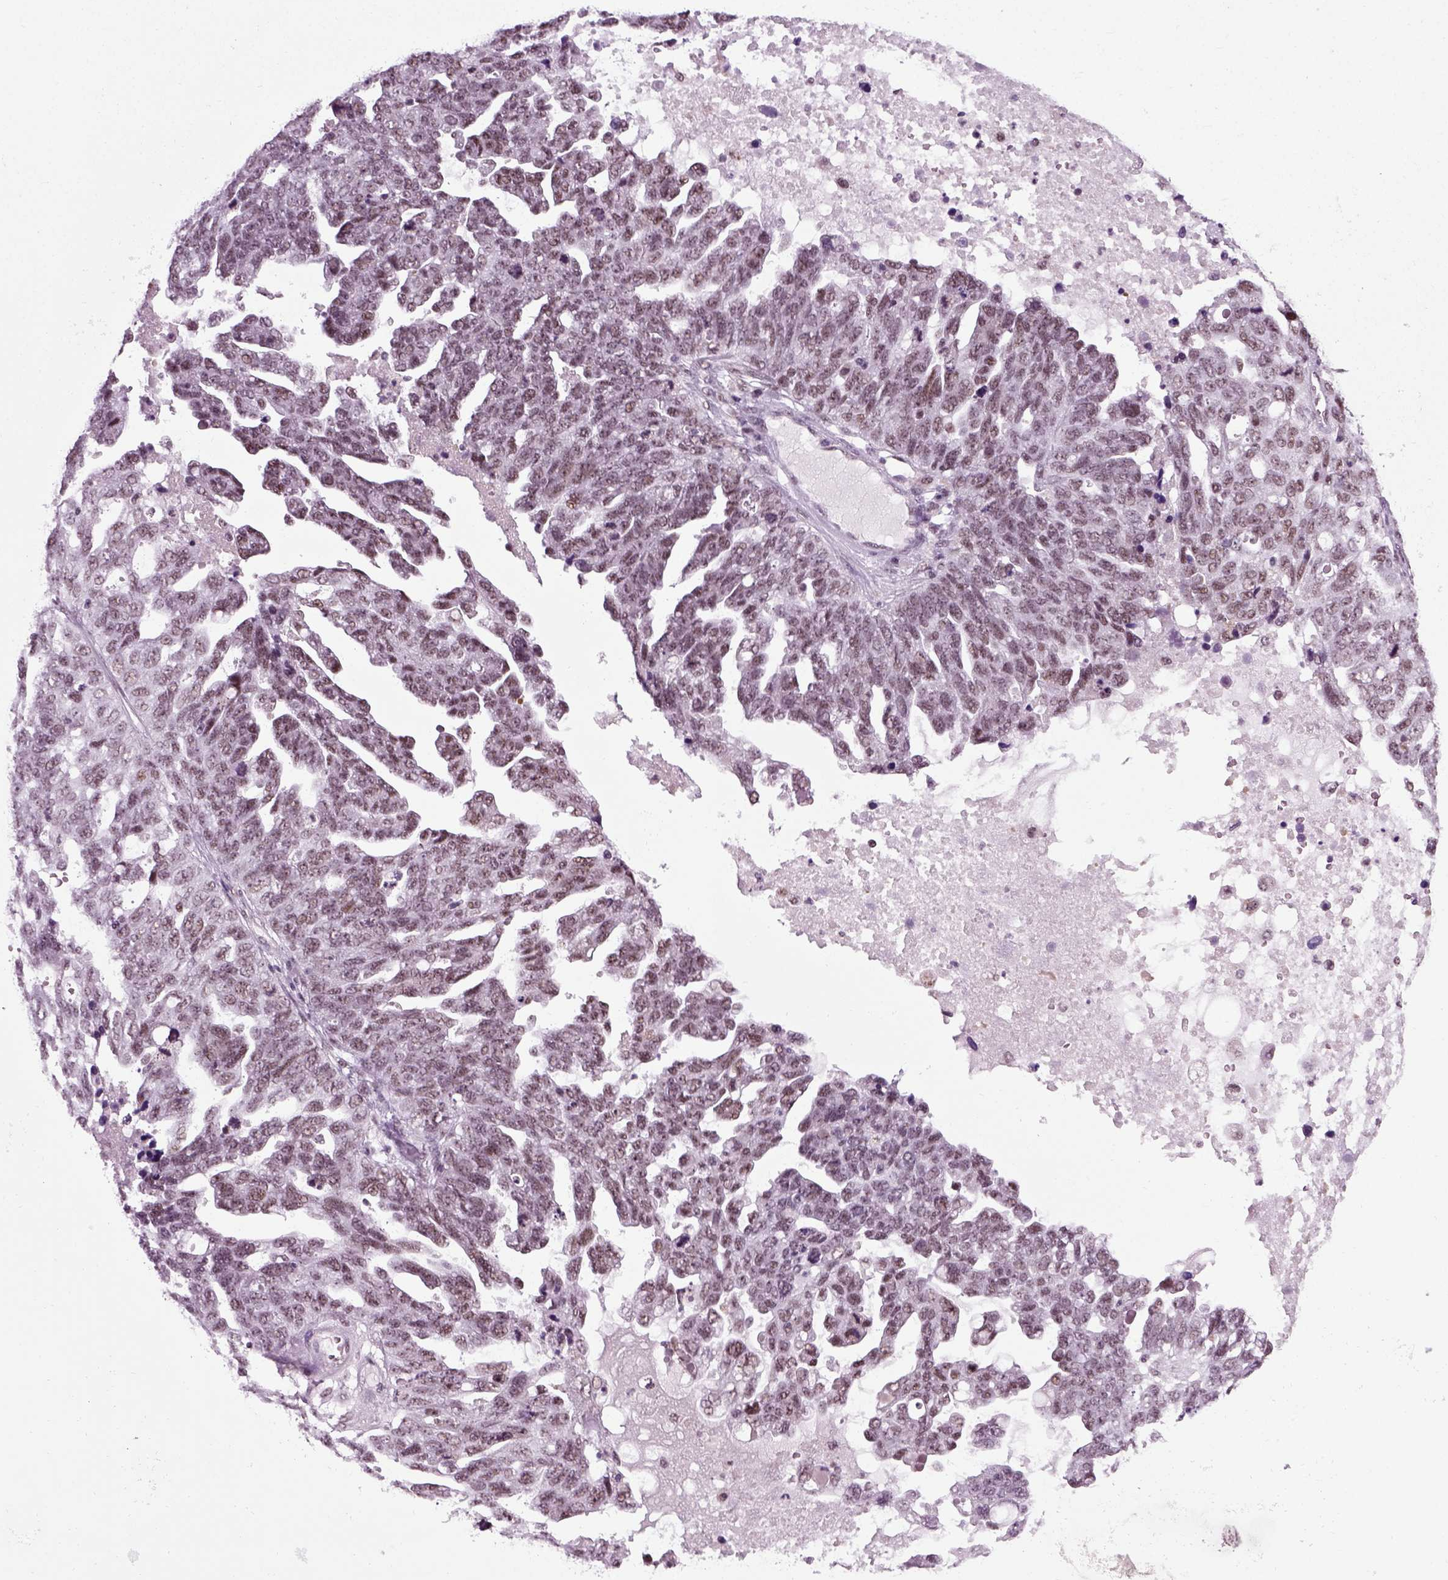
{"staining": {"intensity": "weak", "quantity": "<25%", "location": "nuclear"}, "tissue": "ovarian cancer", "cell_type": "Tumor cells", "image_type": "cancer", "snomed": [{"axis": "morphology", "description": "Cystadenocarcinoma, serous, NOS"}, {"axis": "topography", "description": "Ovary"}], "caption": "This is a histopathology image of immunohistochemistry staining of ovarian serous cystadenocarcinoma, which shows no positivity in tumor cells. Nuclei are stained in blue.", "gene": "RCOR3", "patient": {"sex": "female", "age": 71}}